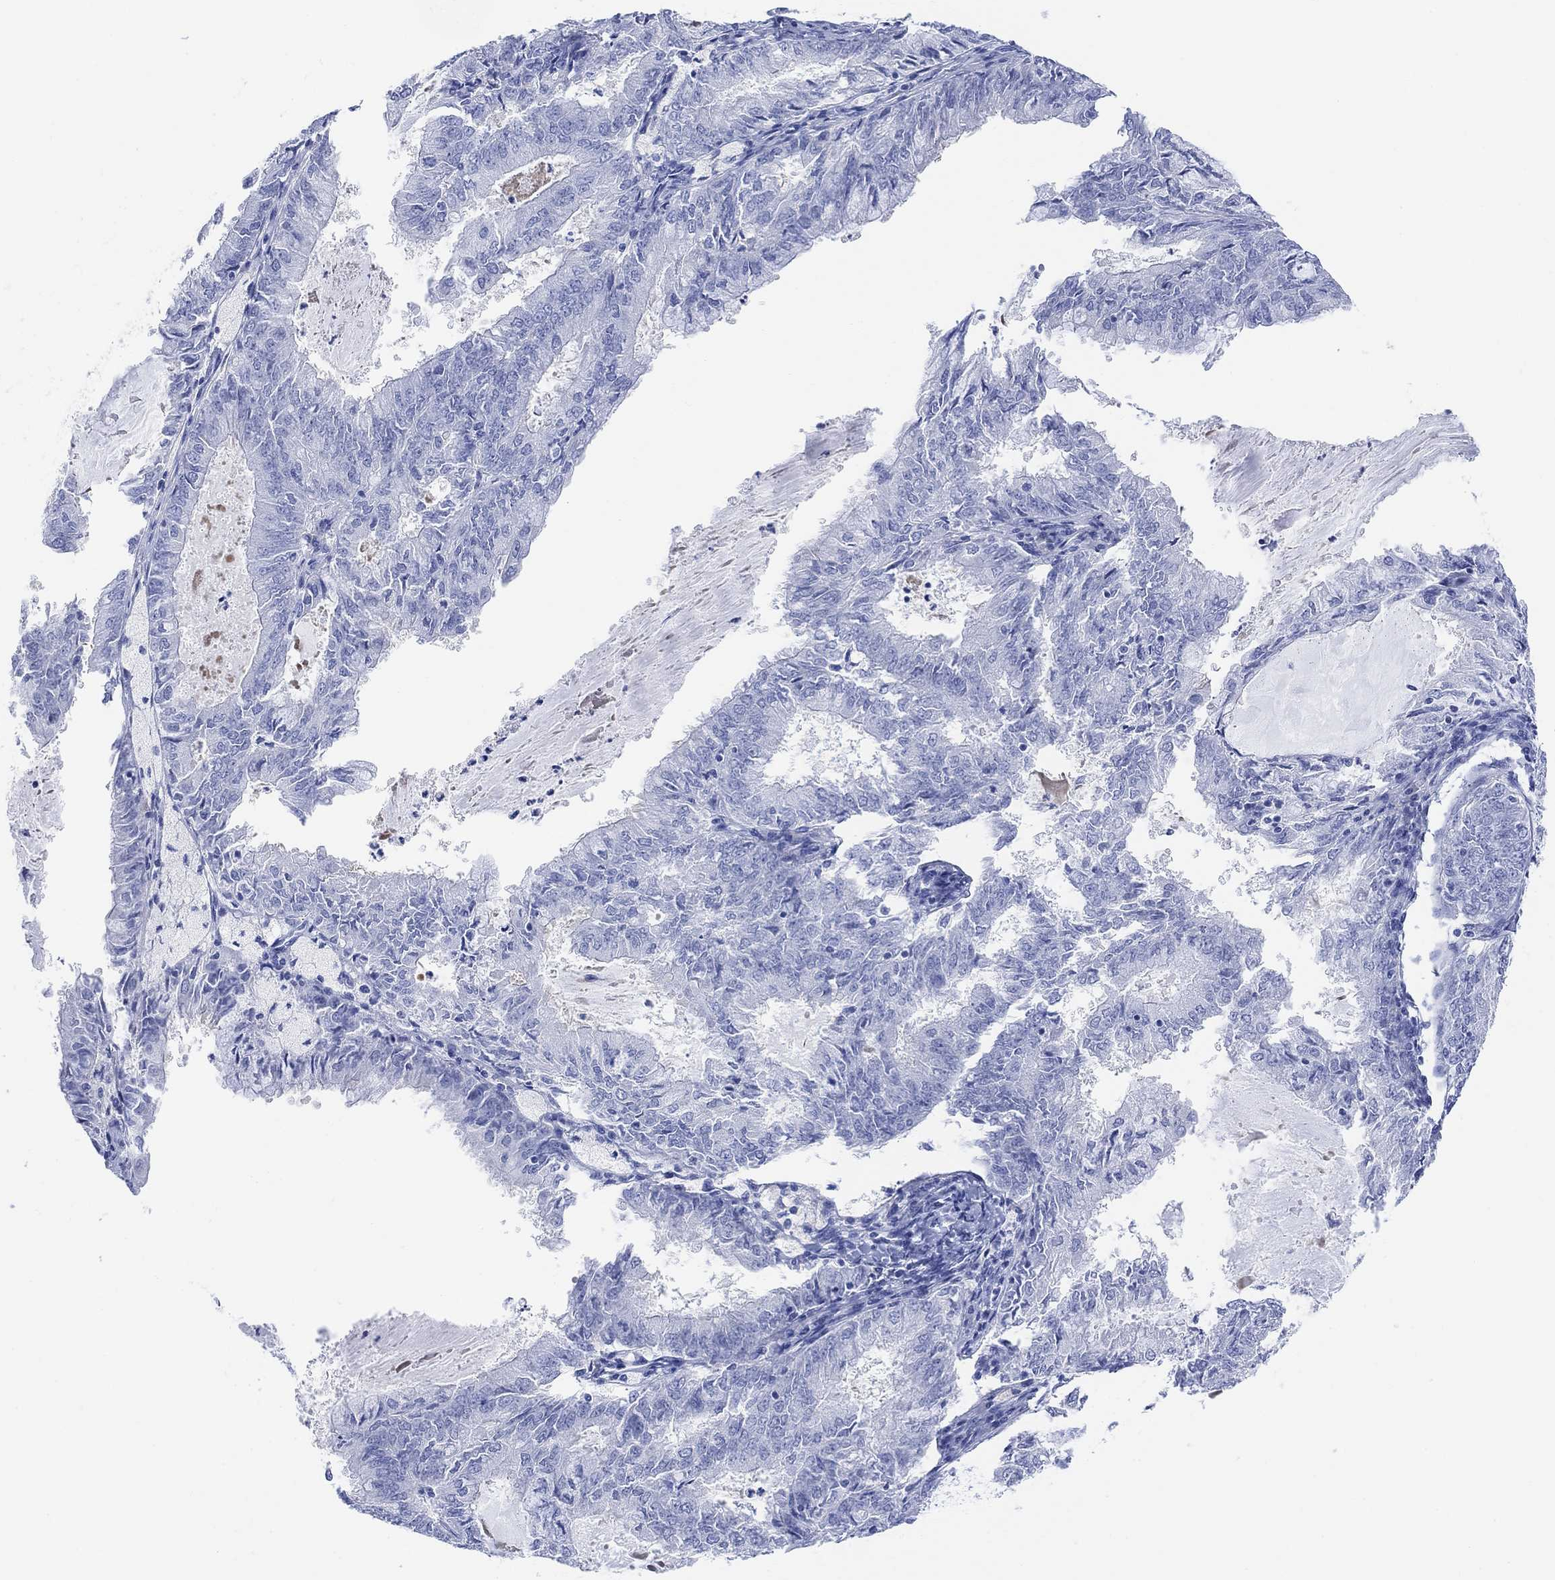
{"staining": {"intensity": "negative", "quantity": "none", "location": "none"}, "tissue": "endometrial cancer", "cell_type": "Tumor cells", "image_type": "cancer", "snomed": [{"axis": "morphology", "description": "Adenocarcinoma, NOS"}, {"axis": "topography", "description": "Endometrium"}], "caption": "Immunohistochemistry (IHC) photomicrograph of human adenocarcinoma (endometrial) stained for a protein (brown), which displays no staining in tumor cells.", "gene": "GNG13", "patient": {"sex": "female", "age": 57}}